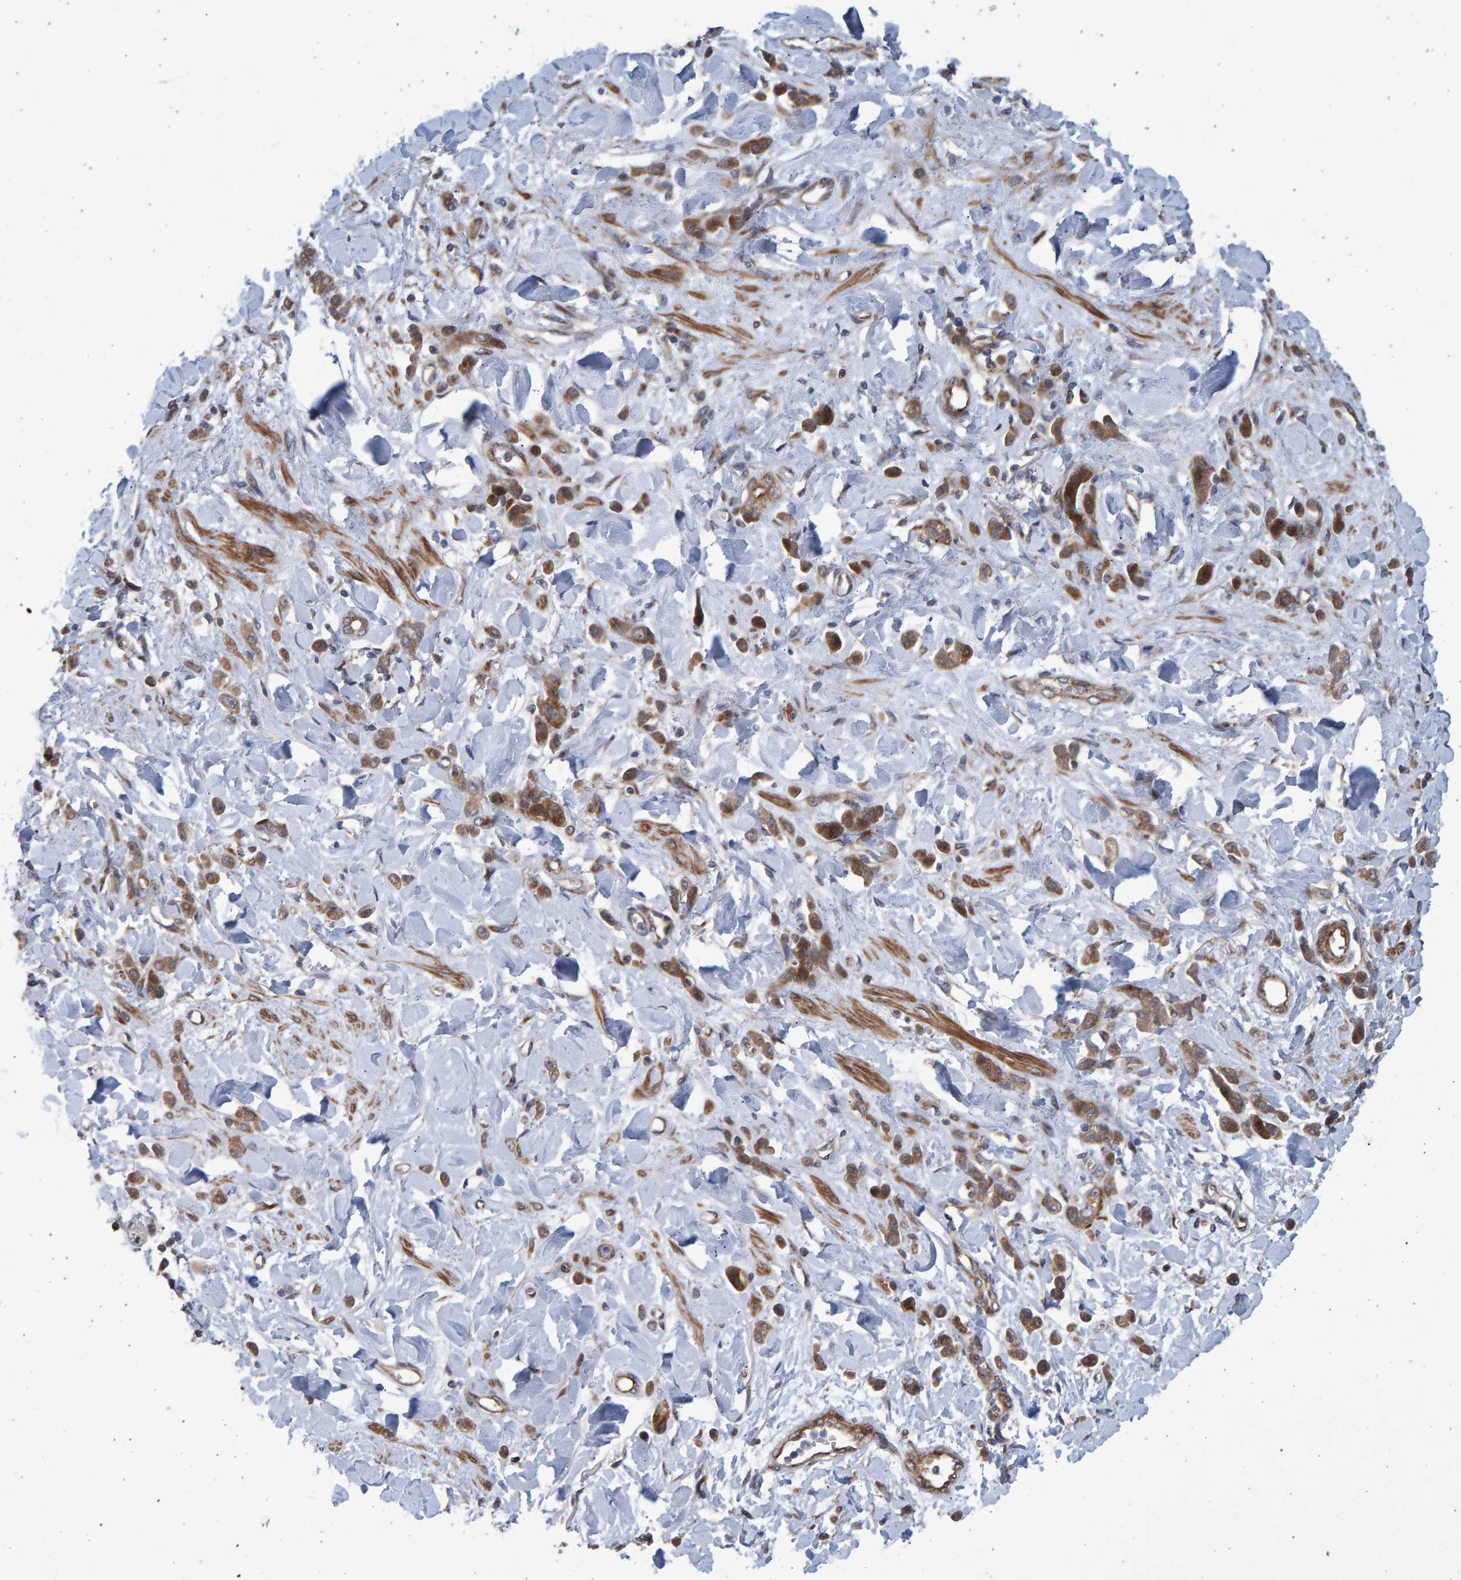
{"staining": {"intensity": "moderate", "quantity": ">75%", "location": "cytoplasmic/membranous"}, "tissue": "stomach cancer", "cell_type": "Tumor cells", "image_type": "cancer", "snomed": [{"axis": "morphology", "description": "Normal tissue, NOS"}, {"axis": "morphology", "description": "Adenocarcinoma, NOS"}, {"axis": "topography", "description": "Stomach"}], "caption": "Immunohistochemical staining of human stomach cancer (adenocarcinoma) demonstrates moderate cytoplasmic/membranous protein positivity in about >75% of tumor cells.", "gene": "LRBA", "patient": {"sex": "male", "age": 82}}